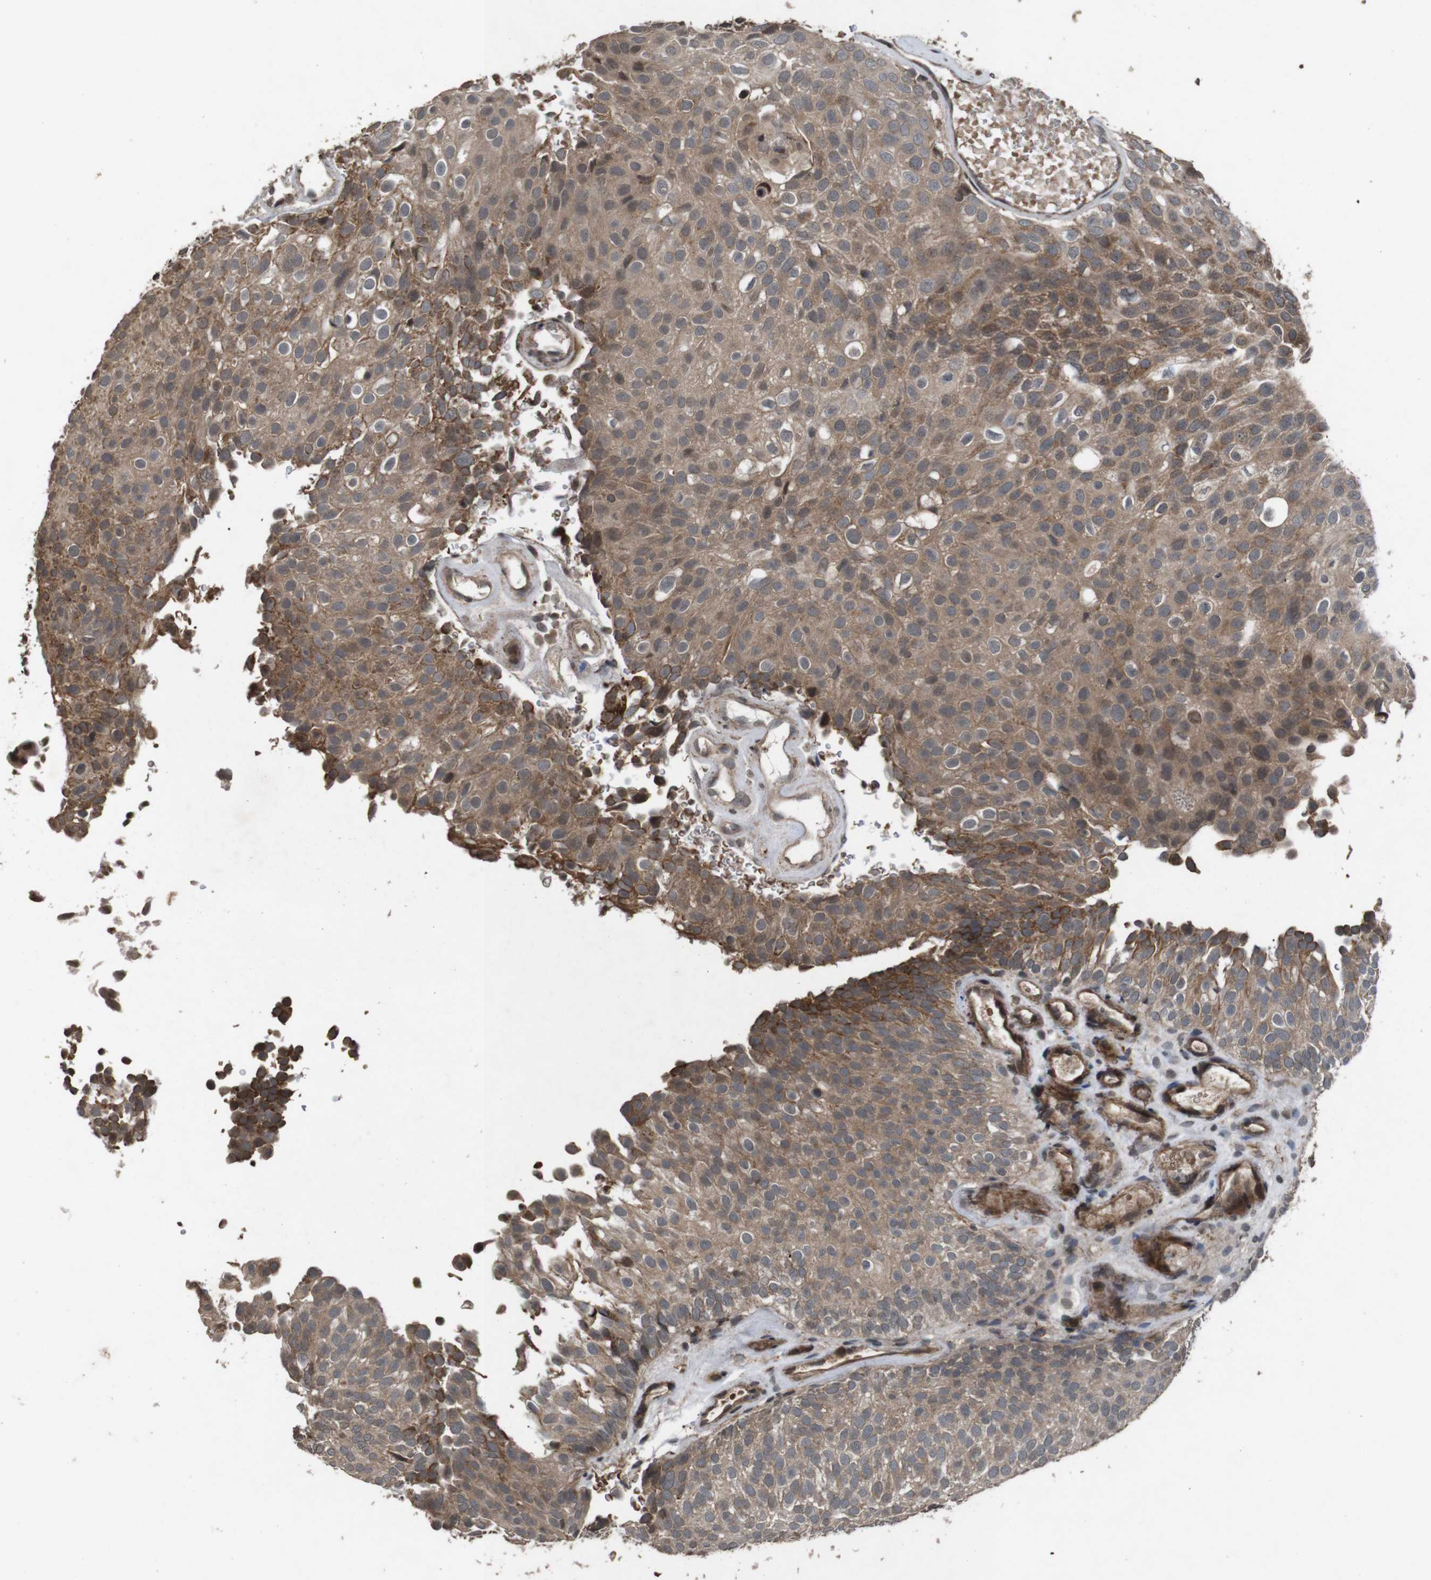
{"staining": {"intensity": "moderate", "quantity": ">75%", "location": "cytoplasmic/membranous,nuclear"}, "tissue": "urothelial cancer", "cell_type": "Tumor cells", "image_type": "cancer", "snomed": [{"axis": "morphology", "description": "Urothelial carcinoma, Low grade"}, {"axis": "topography", "description": "Urinary bladder"}], "caption": "The histopathology image shows a brown stain indicating the presence of a protein in the cytoplasmic/membranous and nuclear of tumor cells in low-grade urothelial carcinoma.", "gene": "SORL1", "patient": {"sex": "male", "age": 78}}